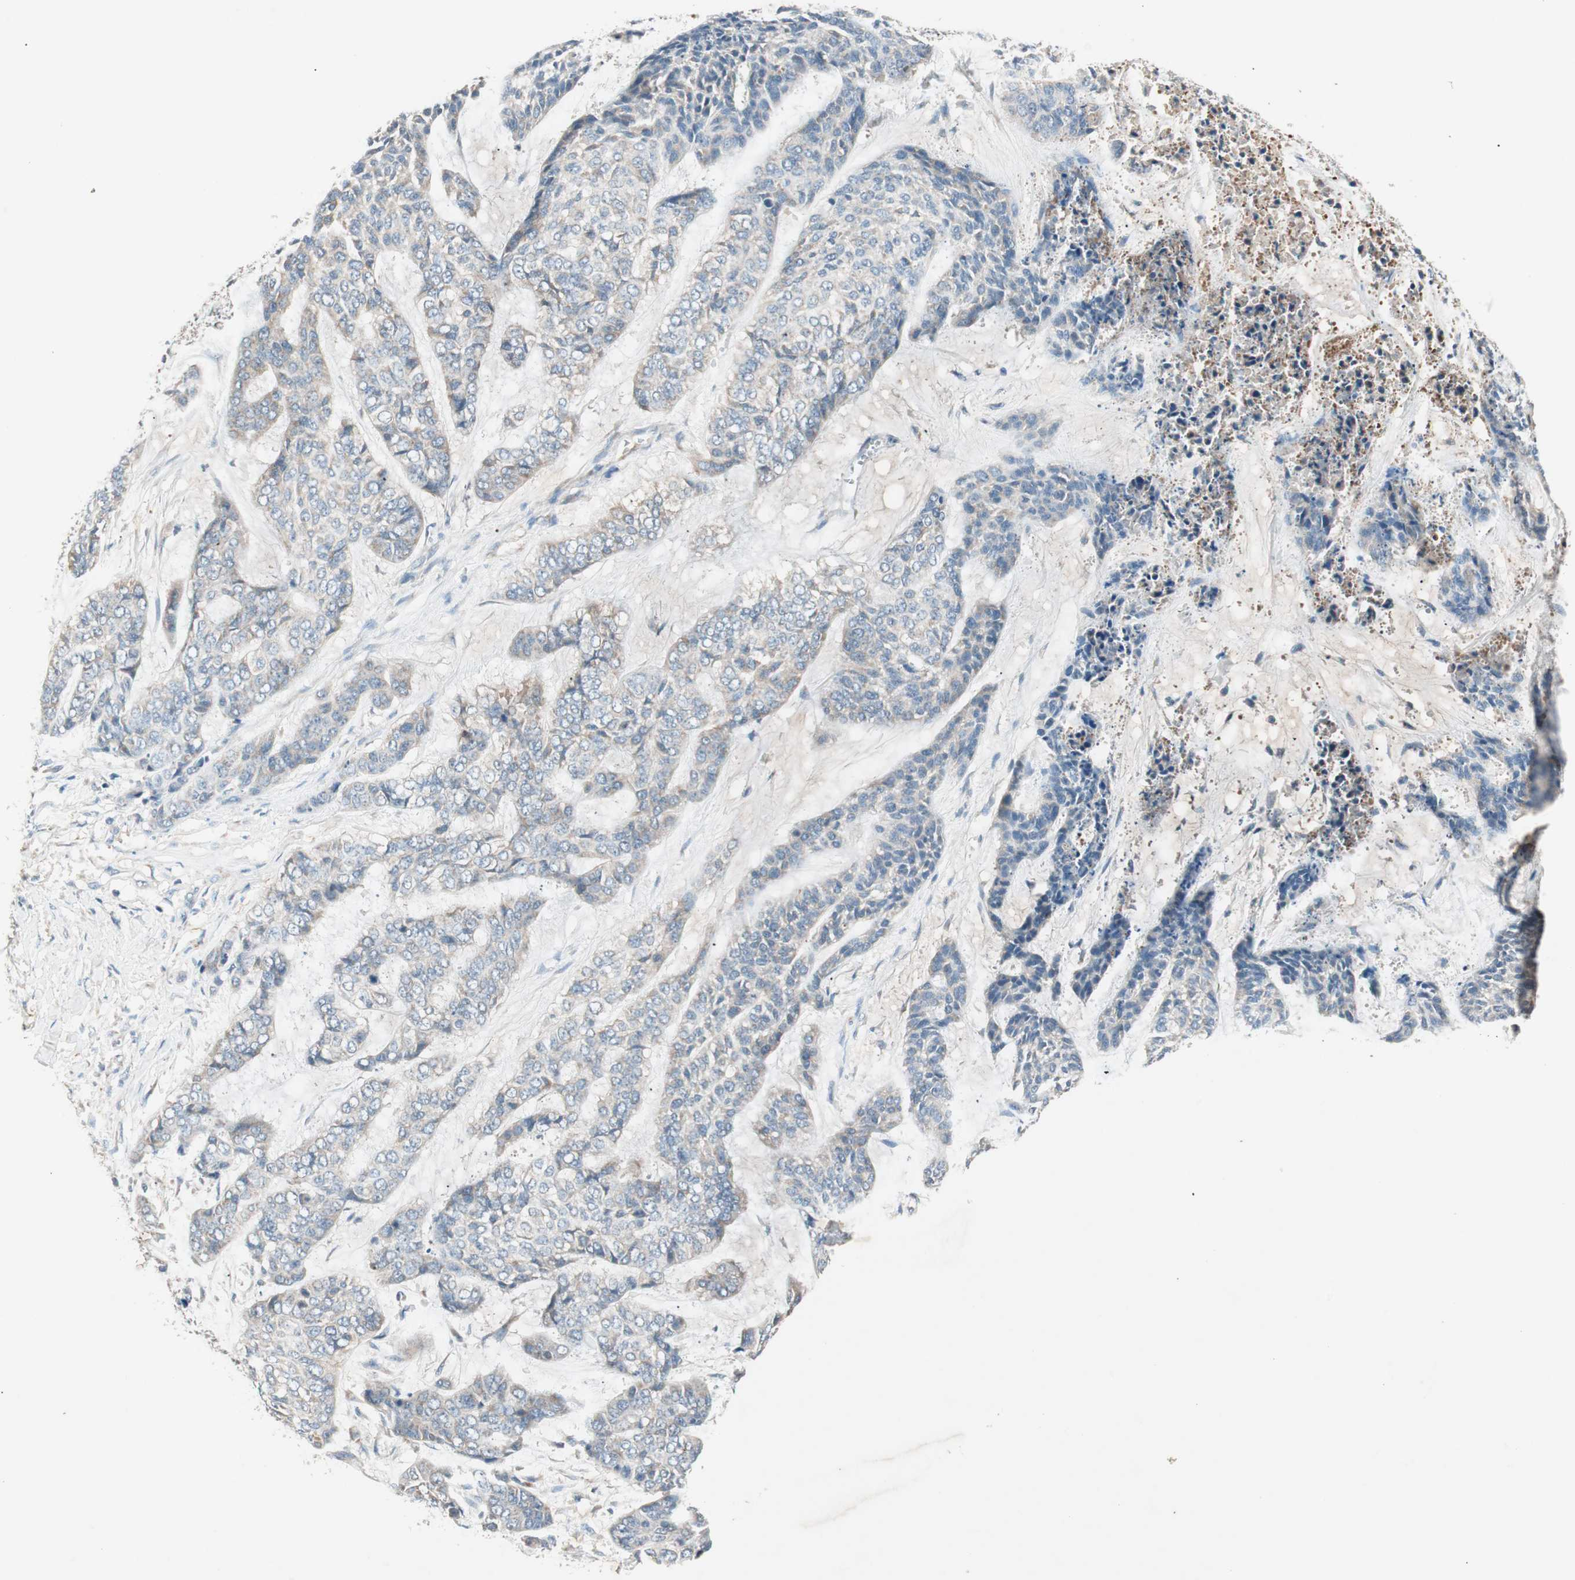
{"staining": {"intensity": "weak", "quantity": "<25%", "location": "cytoplasmic/membranous"}, "tissue": "skin cancer", "cell_type": "Tumor cells", "image_type": "cancer", "snomed": [{"axis": "morphology", "description": "Basal cell carcinoma"}, {"axis": "topography", "description": "Skin"}], "caption": "Immunohistochemistry histopathology image of neoplastic tissue: skin cancer (basal cell carcinoma) stained with DAB (3,3'-diaminobenzidine) displays no significant protein expression in tumor cells. Nuclei are stained in blue.", "gene": "HPN", "patient": {"sex": "female", "age": 64}}